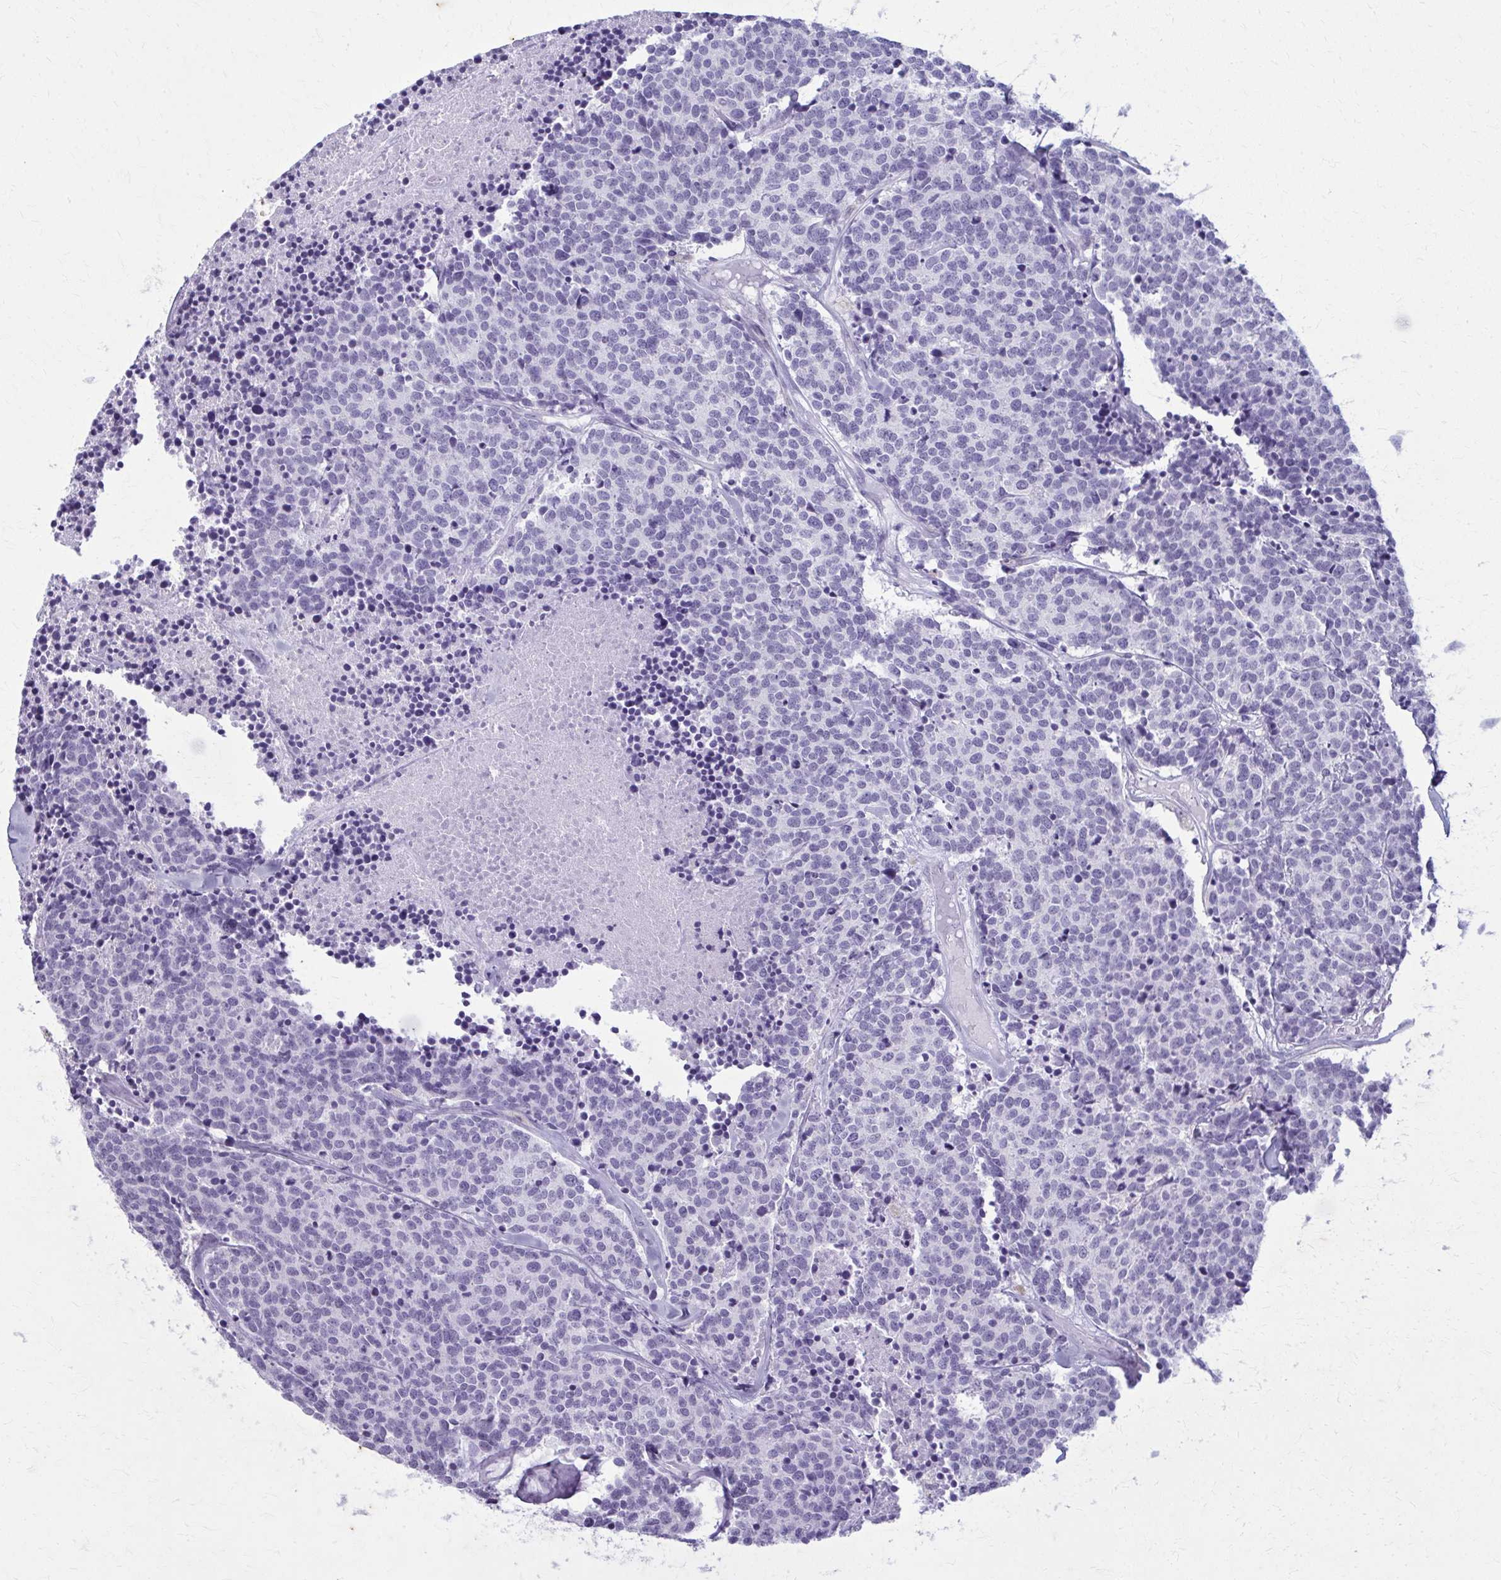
{"staining": {"intensity": "negative", "quantity": "none", "location": "none"}, "tissue": "carcinoid", "cell_type": "Tumor cells", "image_type": "cancer", "snomed": [{"axis": "morphology", "description": "Carcinoid, malignant, NOS"}, {"axis": "topography", "description": "Skin"}], "caption": "High magnification brightfield microscopy of malignant carcinoid stained with DAB (brown) and counterstained with hematoxylin (blue): tumor cells show no significant expression.", "gene": "CARD9", "patient": {"sex": "female", "age": 79}}